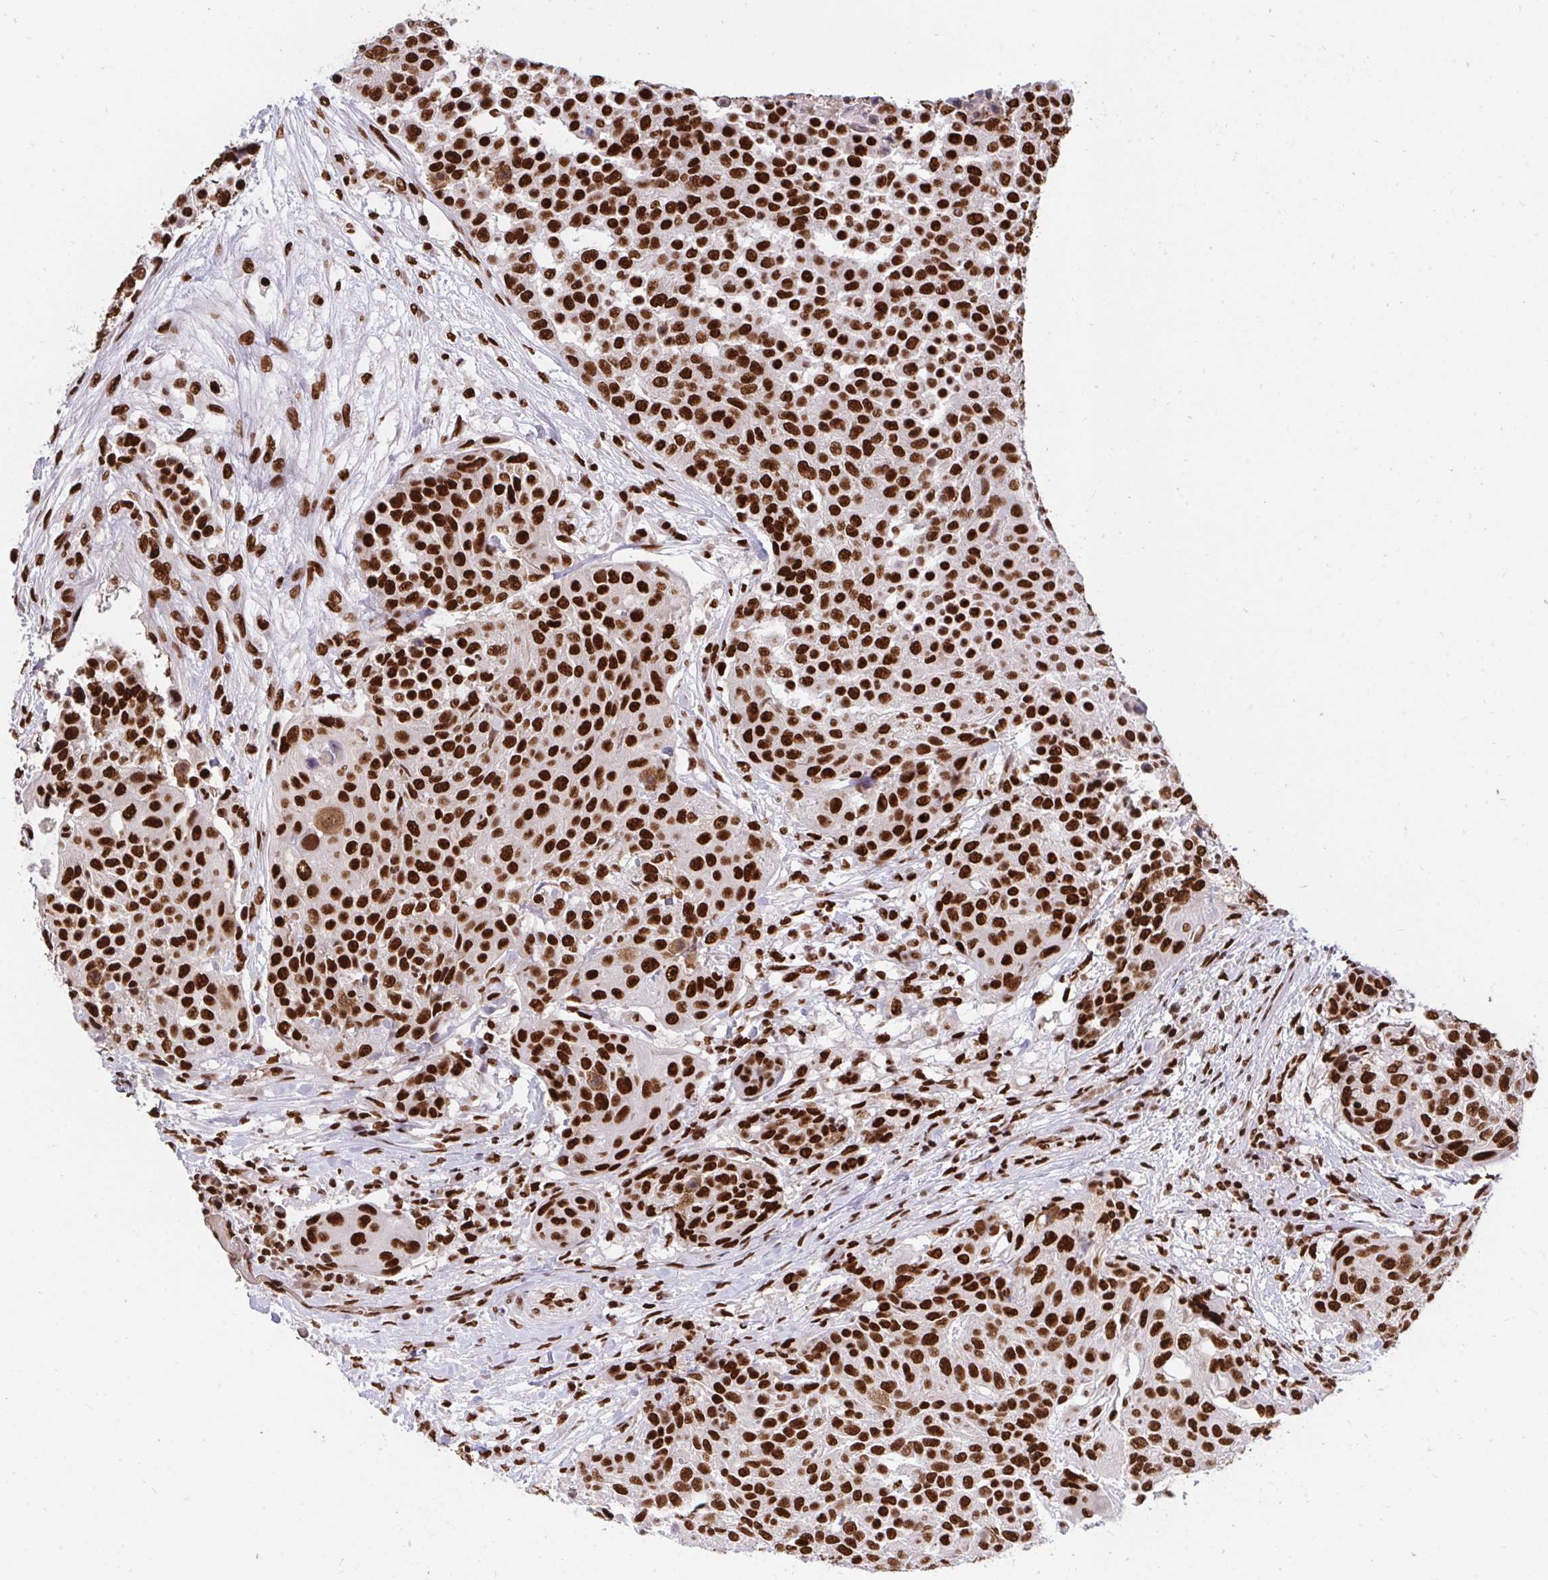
{"staining": {"intensity": "strong", "quantity": ">75%", "location": "nuclear"}, "tissue": "urothelial cancer", "cell_type": "Tumor cells", "image_type": "cancer", "snomed": [{"axis": "morphology", "description": "Urothelial carcinoma, High grade"}, {"axis": "topography", "description": "Urinary bladder"}], "caption": "Immunohistochemistry staining of urothelial cancer, which reveals high levels of strong nuclear staining in about >75% of tumor cells indicating strong nuclear protein staining. The staining was performed using DAB (brown) for protein detection and nuclei were counterstained in hematoxylin (blue).", "gene": "HNRNPL", "patient": {"sex": "female", "age": 63}}